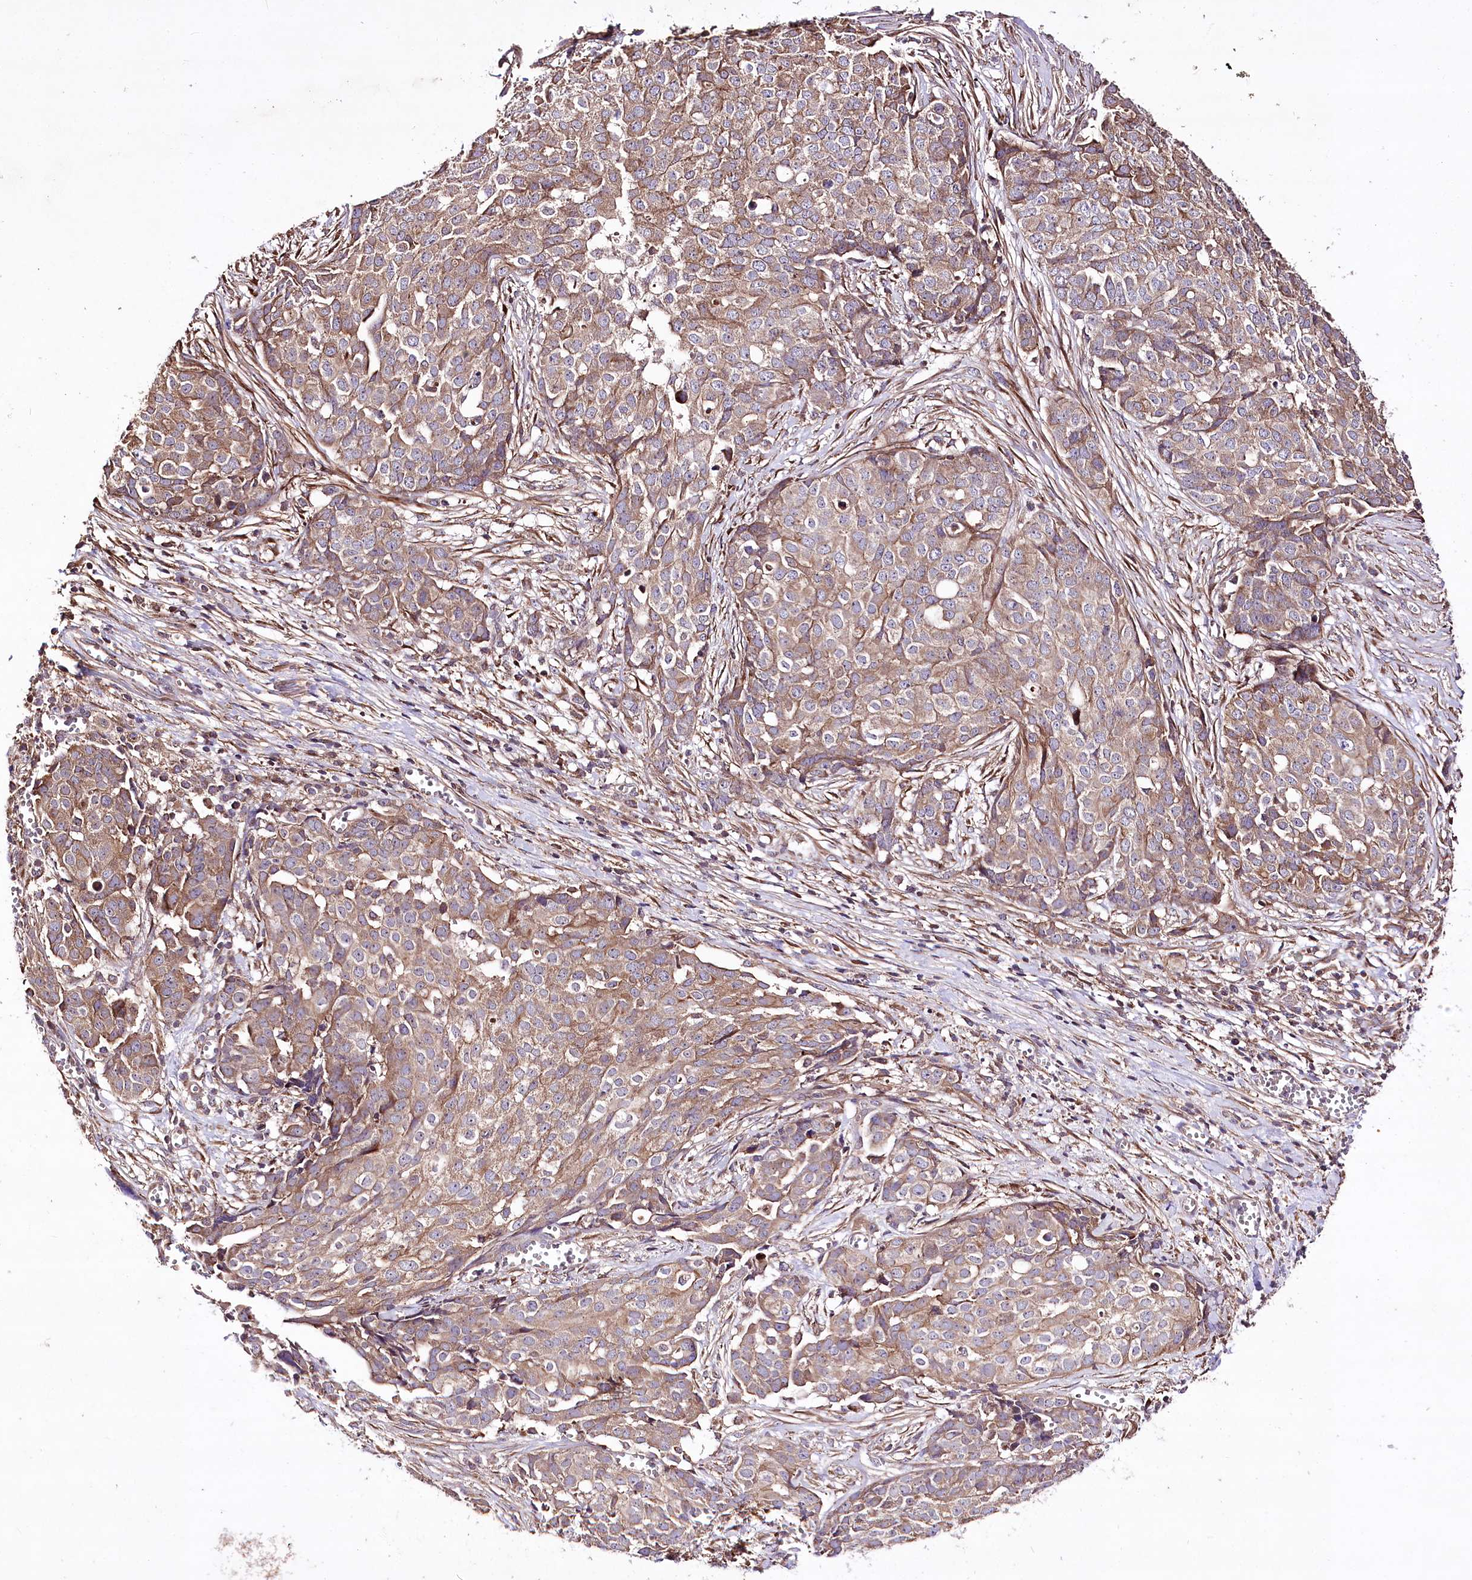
{"staining": {"intensity": "weak", "quantity": "25%-75%", "location": "cytoplasmic/membranous"}, "tissue": "ovarian cancer", "cell_type": "Tumor cells", "image_type": "cancer", "snomed": [{"axis": "morphology", "description": "Cystadenocarcinoma, serous, NOS"}, {"axis": "topography", "description": "Soft tissue"}, {"axis": "topography", "description": "Ovary"}], "caption": "Ovarian cancer (serous cystadenocarcinoma) stained for a protein (brown) demonstrates weak cytoplasmic/membranous positive staining in approximately 25%-75% of tumor cells.", "gene": "WWC1", "patient": {"sex": "female", "age": 57}}